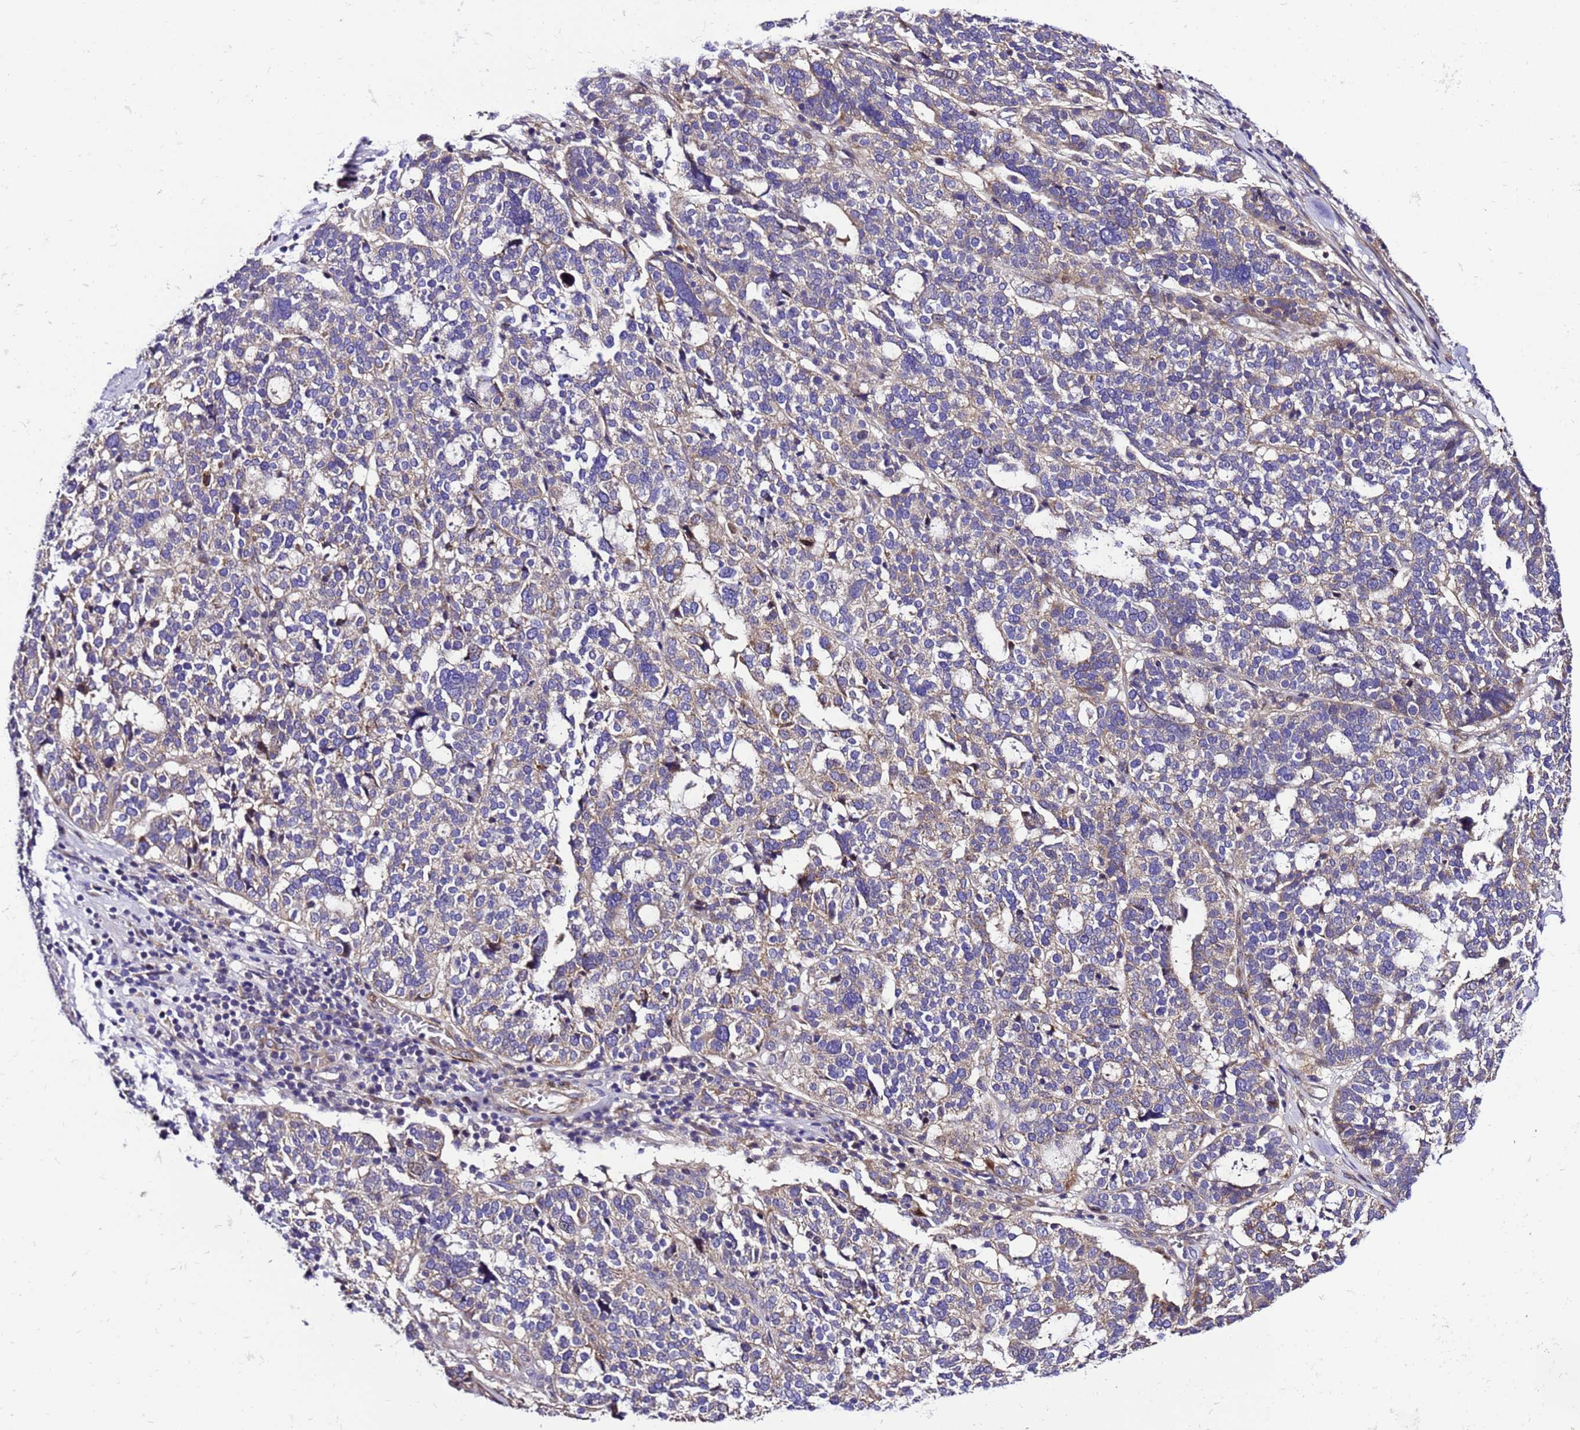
{"staining": {"intensity": "weak", "quantity": "<25%", "location": "cytoplasmic/membranous"}, "tissue": "ovarian cancer", "cell_type": "Tumor cells", "image_type": "cancer", "snomed": [{"axis": "morphology", "description": "Cystadenocarcinoma, serous, NOS"}, {"axis": "topography", "description": "Ovary"}], "caption": "Immunohistochemistry micrograph of serous cystadenocarcinoma (ovarian) stained for a protein (brown), which demonstrates no positivity in tumor cells.", "gene": "ZNF417", "patient": {"sex": "female", "age": 59}}